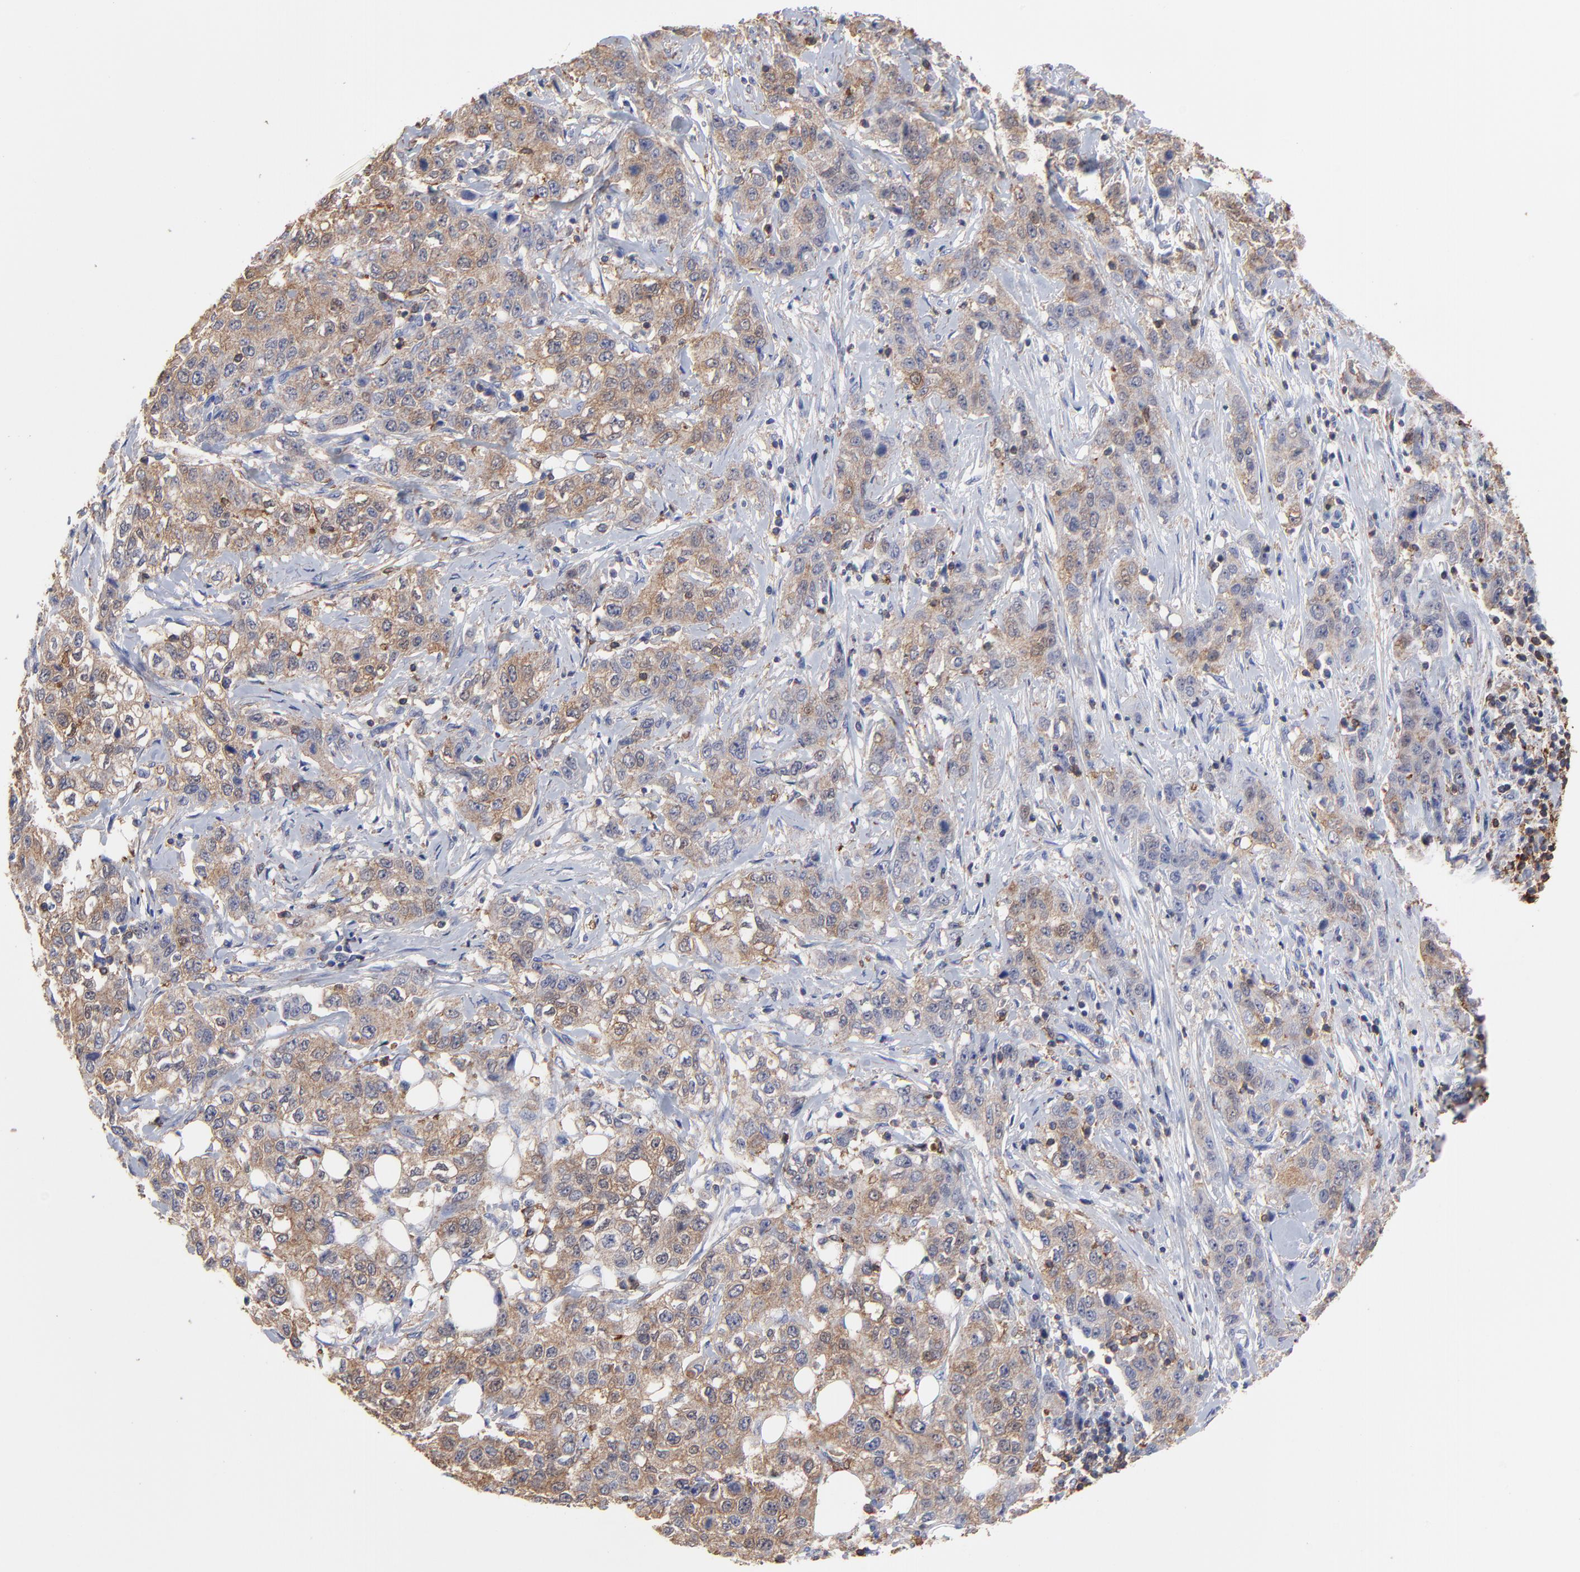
{"staining": {"intensity": "moderate", "quantity": ">75%", "location": "cytoplasmic/membranous"}, "tissue": "stomach cancer", "cell_type": "Tumor cells", "image_type": "cancer", "snomed": [{"axis": "morphology", "description": "Adenocarcinoma, NOS"}, {"axis": "topography", "description": "Stomach"}], "caption": "Protein expression analysis of human stomach adenocarcinoma reveals moderate cytoplasmic/membranous staining in approximately >75% of tumor cells.", "gene": "ASL", "patient": {"sex": "male", "age": 48}}